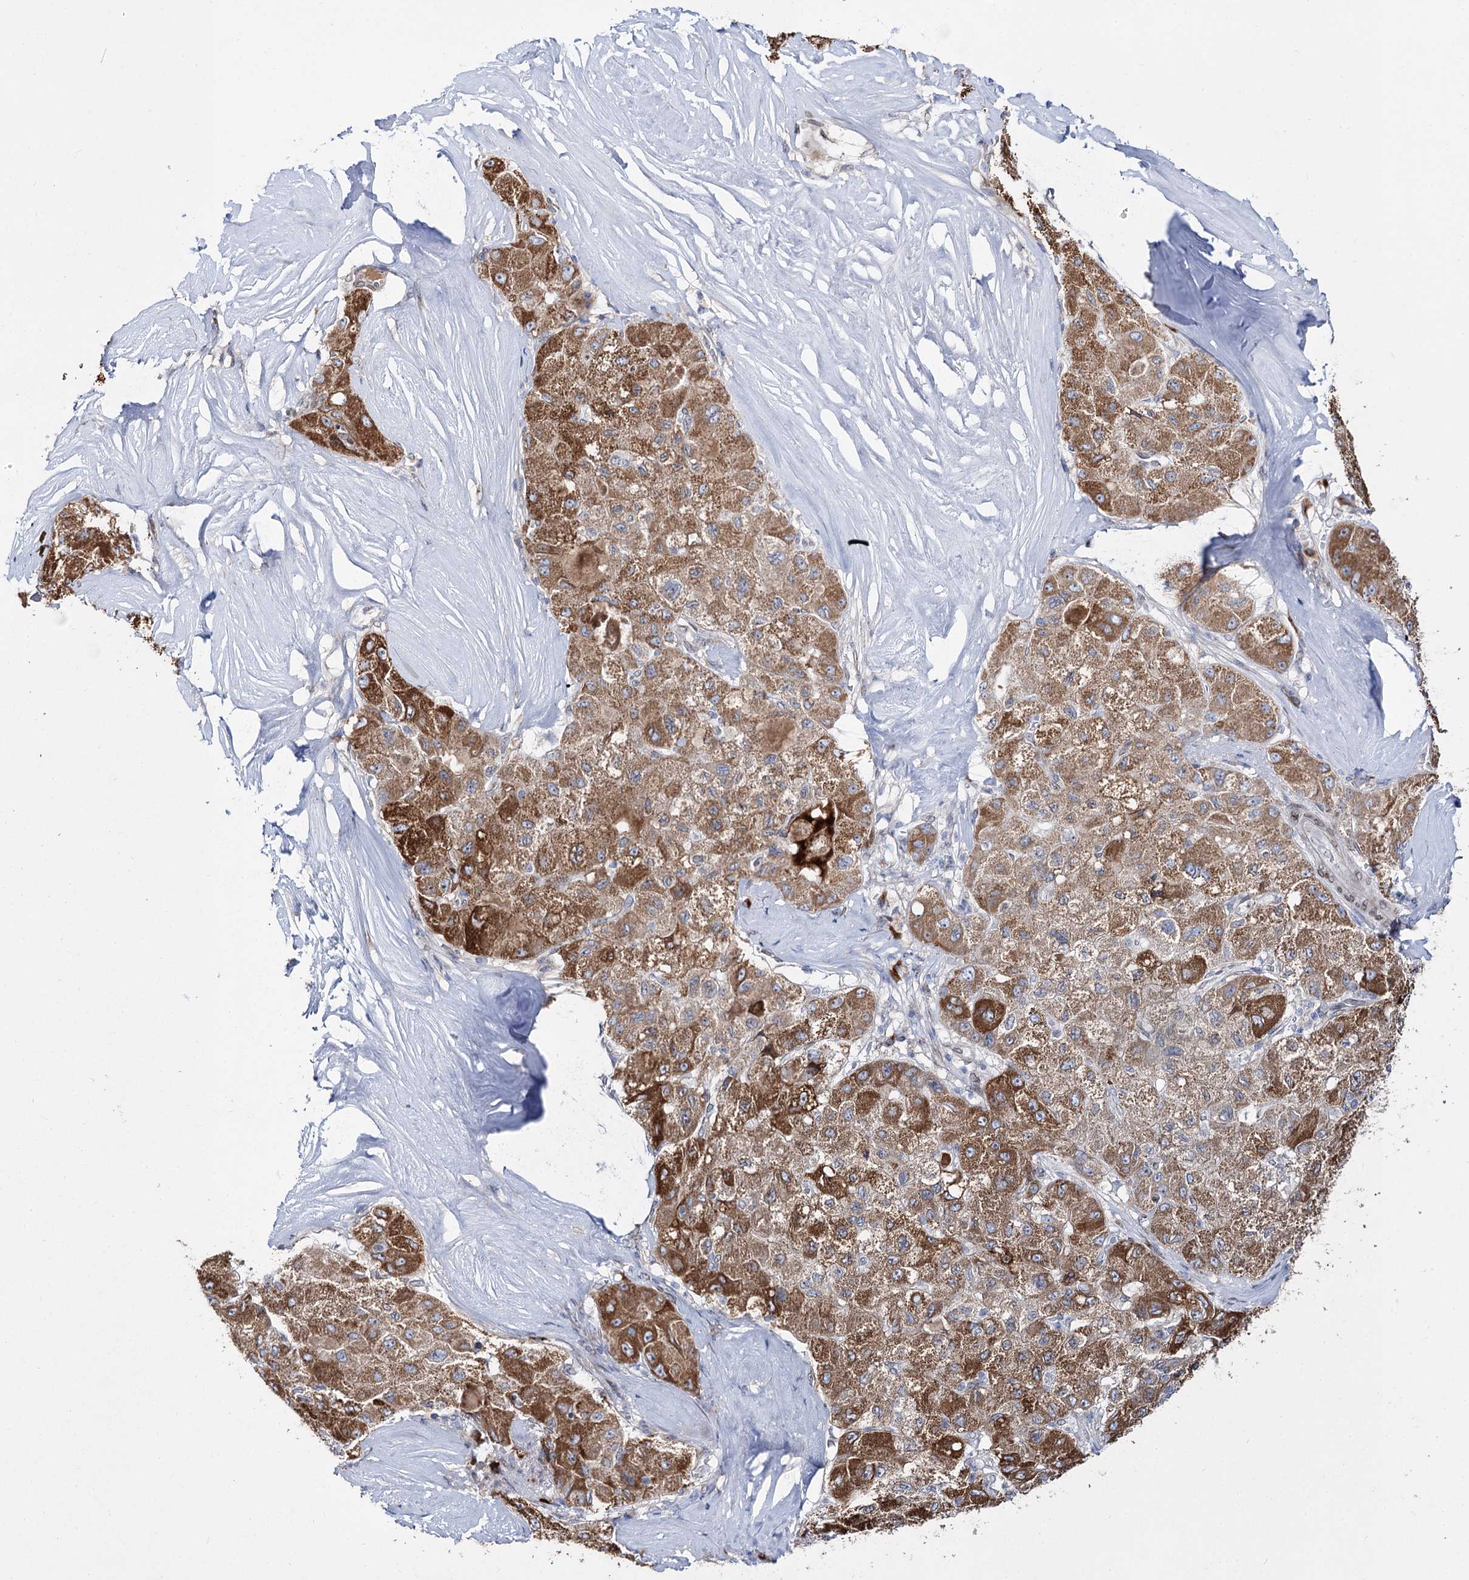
{"staining": {"intensity": "moderate", "quantity": ">75%", "location": "cytoplasmic/membranous"}, "tissue": "liver cancer", "cell_type": "Tumor cells", "image_type": "cancer", "snomed": [{"axis": "morphology", "description": "Carcinoma, Hepatocellular, NOS"}, {"axis": "topography", "description": "Liver"}], "caption": "Human liver cancer stained for a protein (brown) exhibits moderate cytoplasmic/membranous positive staining in approximately >75% of tumor cells.", "gene": "C11orf80", "patient": {"sex": "male", "age": 80}}